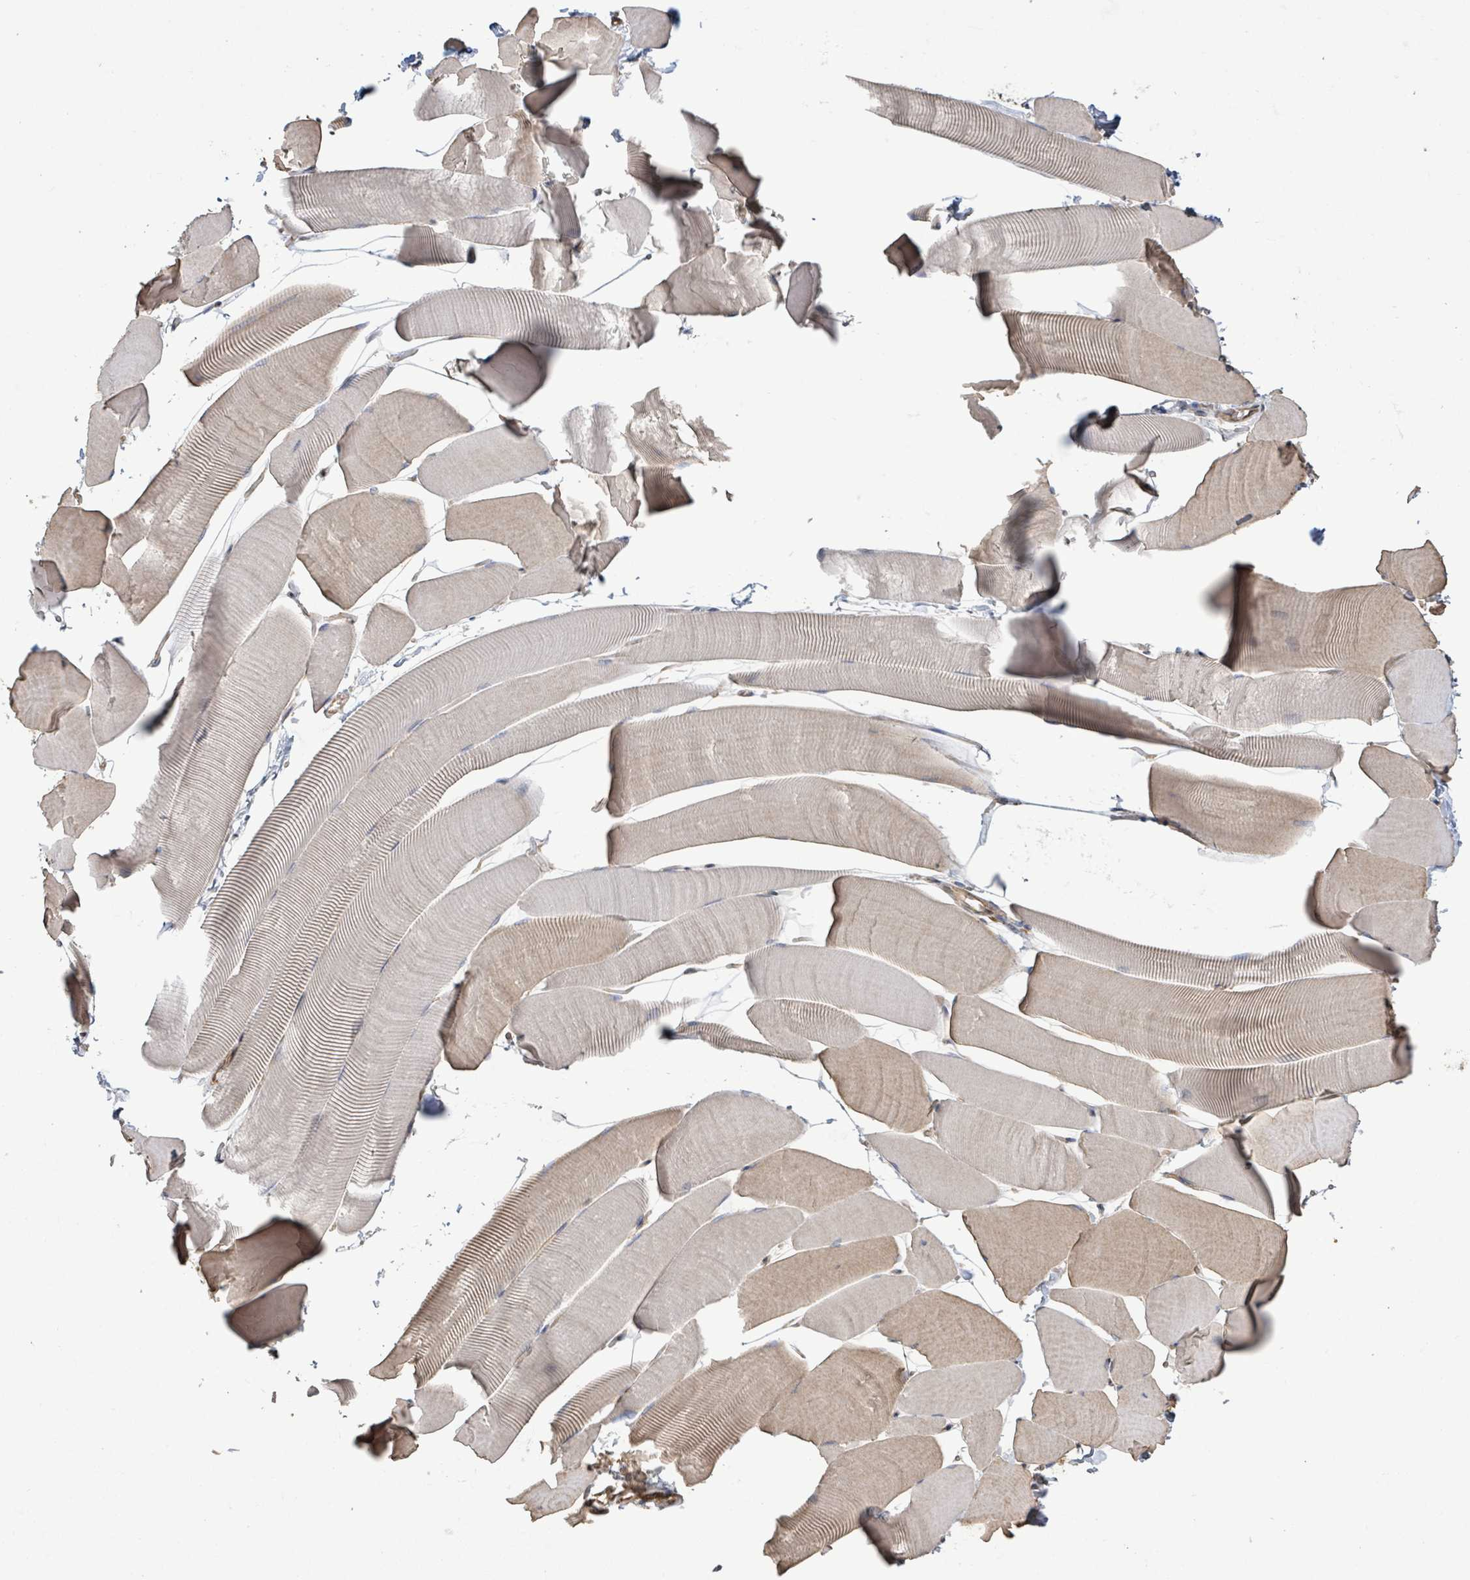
{"staining": {"intensity": "weak", "quantity": "25%-75%", "location": "cytoplasmic/membranous"}, "tissue": "skeletal muscle", "cell_type": "Myocytes", "image_type": "normal", "snomed": [{"axis": "morphology", "description": "Normal tissue, NOS"}, {"axis": "topography", "description": "Skeletal muscle"}], "caption": "High-power microscopy captured an immunohistochemistry image of unremarkable skeletal muscle, revealing weak cytoplasmic/membranous positivity in about 25%-75% of myocytes.", "gene": "ARPIN", "patient": {"sex": "male", "age": 25}}